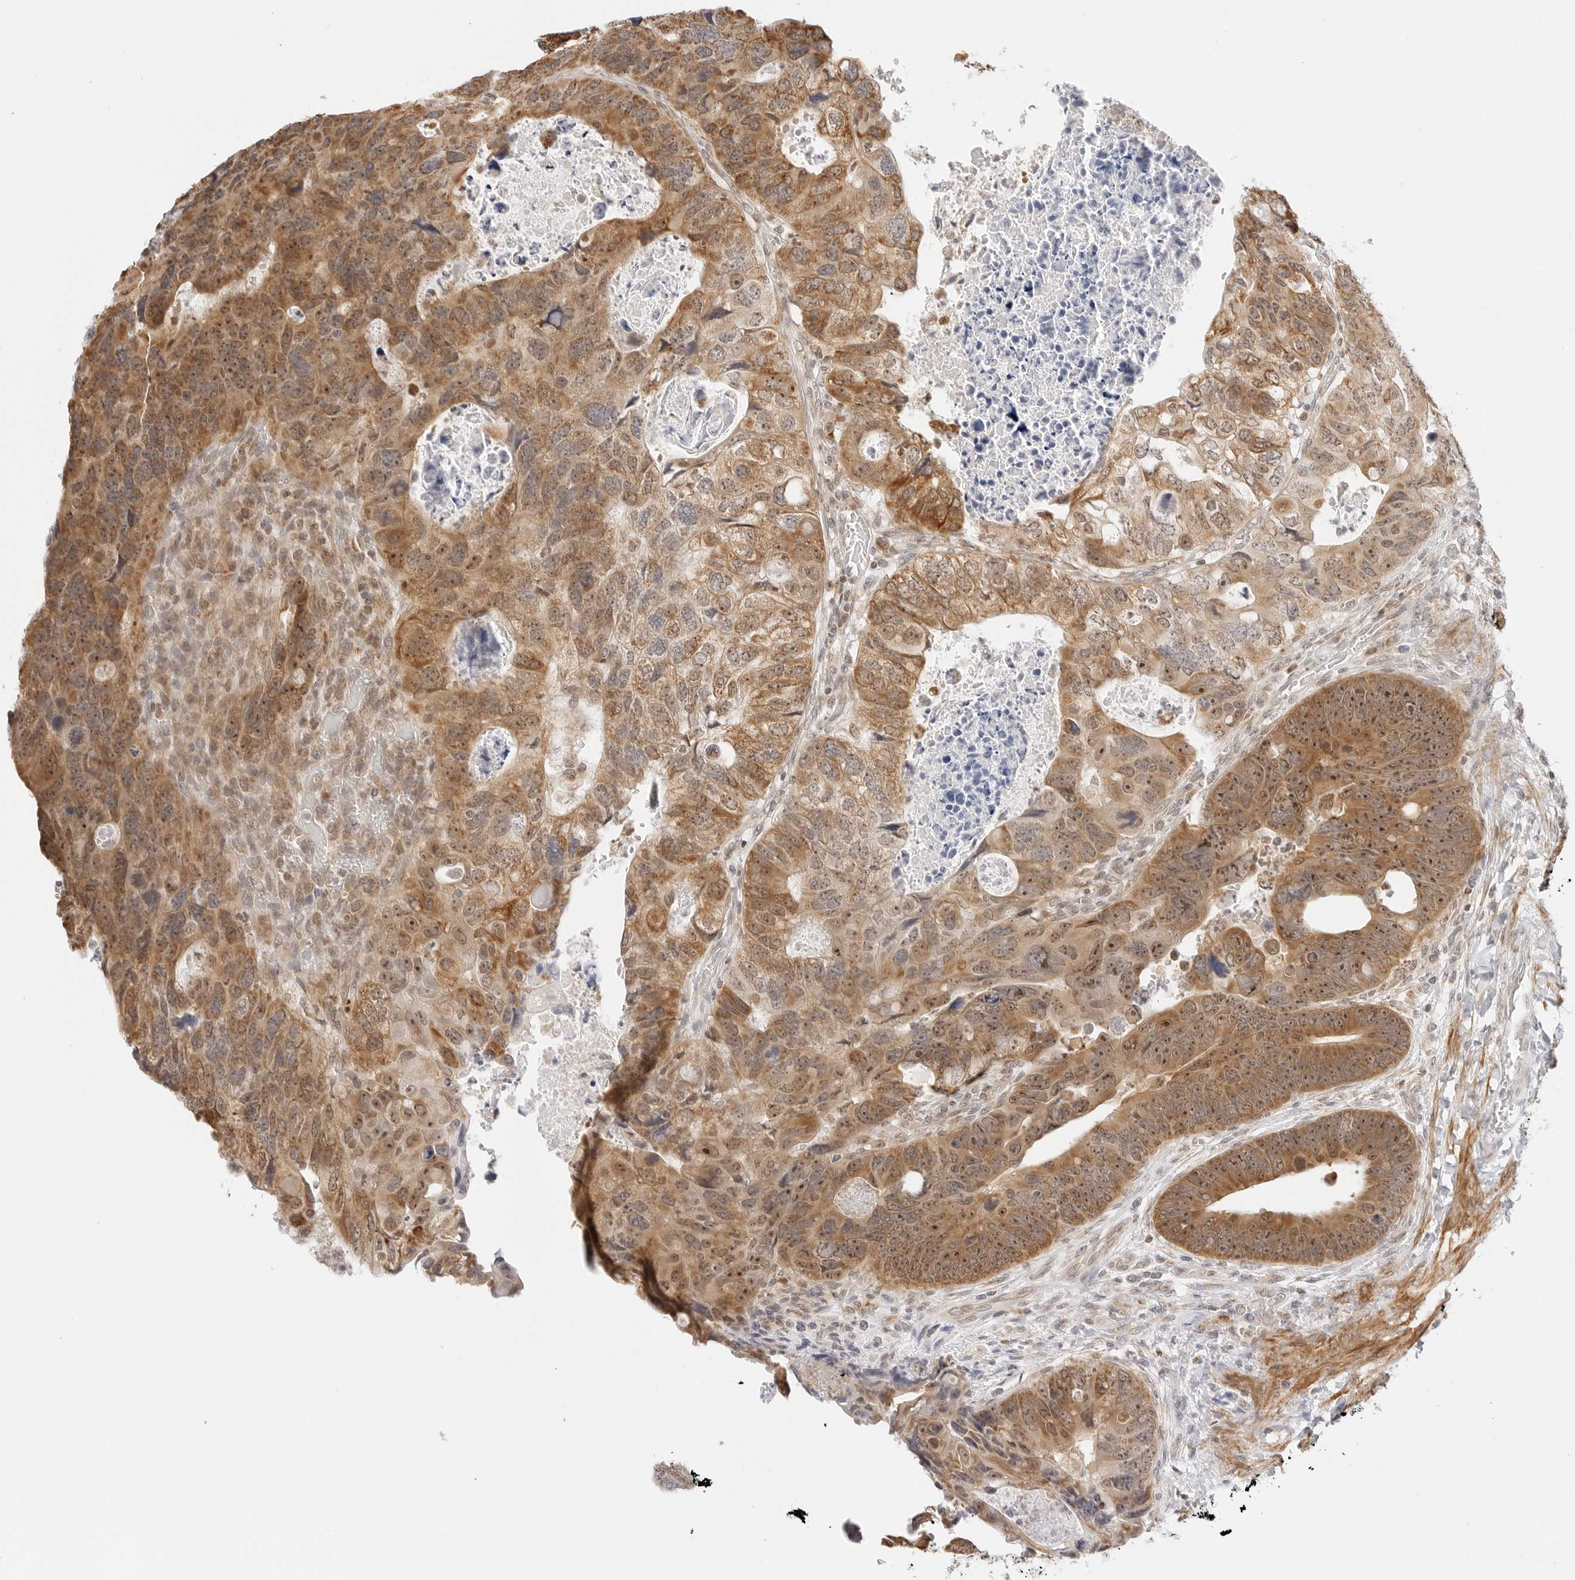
{"staining": {"intensity": "moderate", "quantity": ">75%", "location": "cytoplasmic/membranous,nuclear"}, "tissue": "colorectal cancer", "cell_type": "Tumor cells", "image_type": "cancer", "snomed": [{"axis": "morphology", "description": "Adenocarcinoma, NOS"}, {"axis": "topography", "description": "Rectum"}], "caption": "IHC (DAB (3,3'-diaminobenzidine)) staining of human adenocarcinoma (colorectal) displays moderate cytoplasmic/membranous and nuclear protein staining in about >75% of tumor cells.", "gene": "GORAB", "patient": {"sex": "male", "age": 59}}